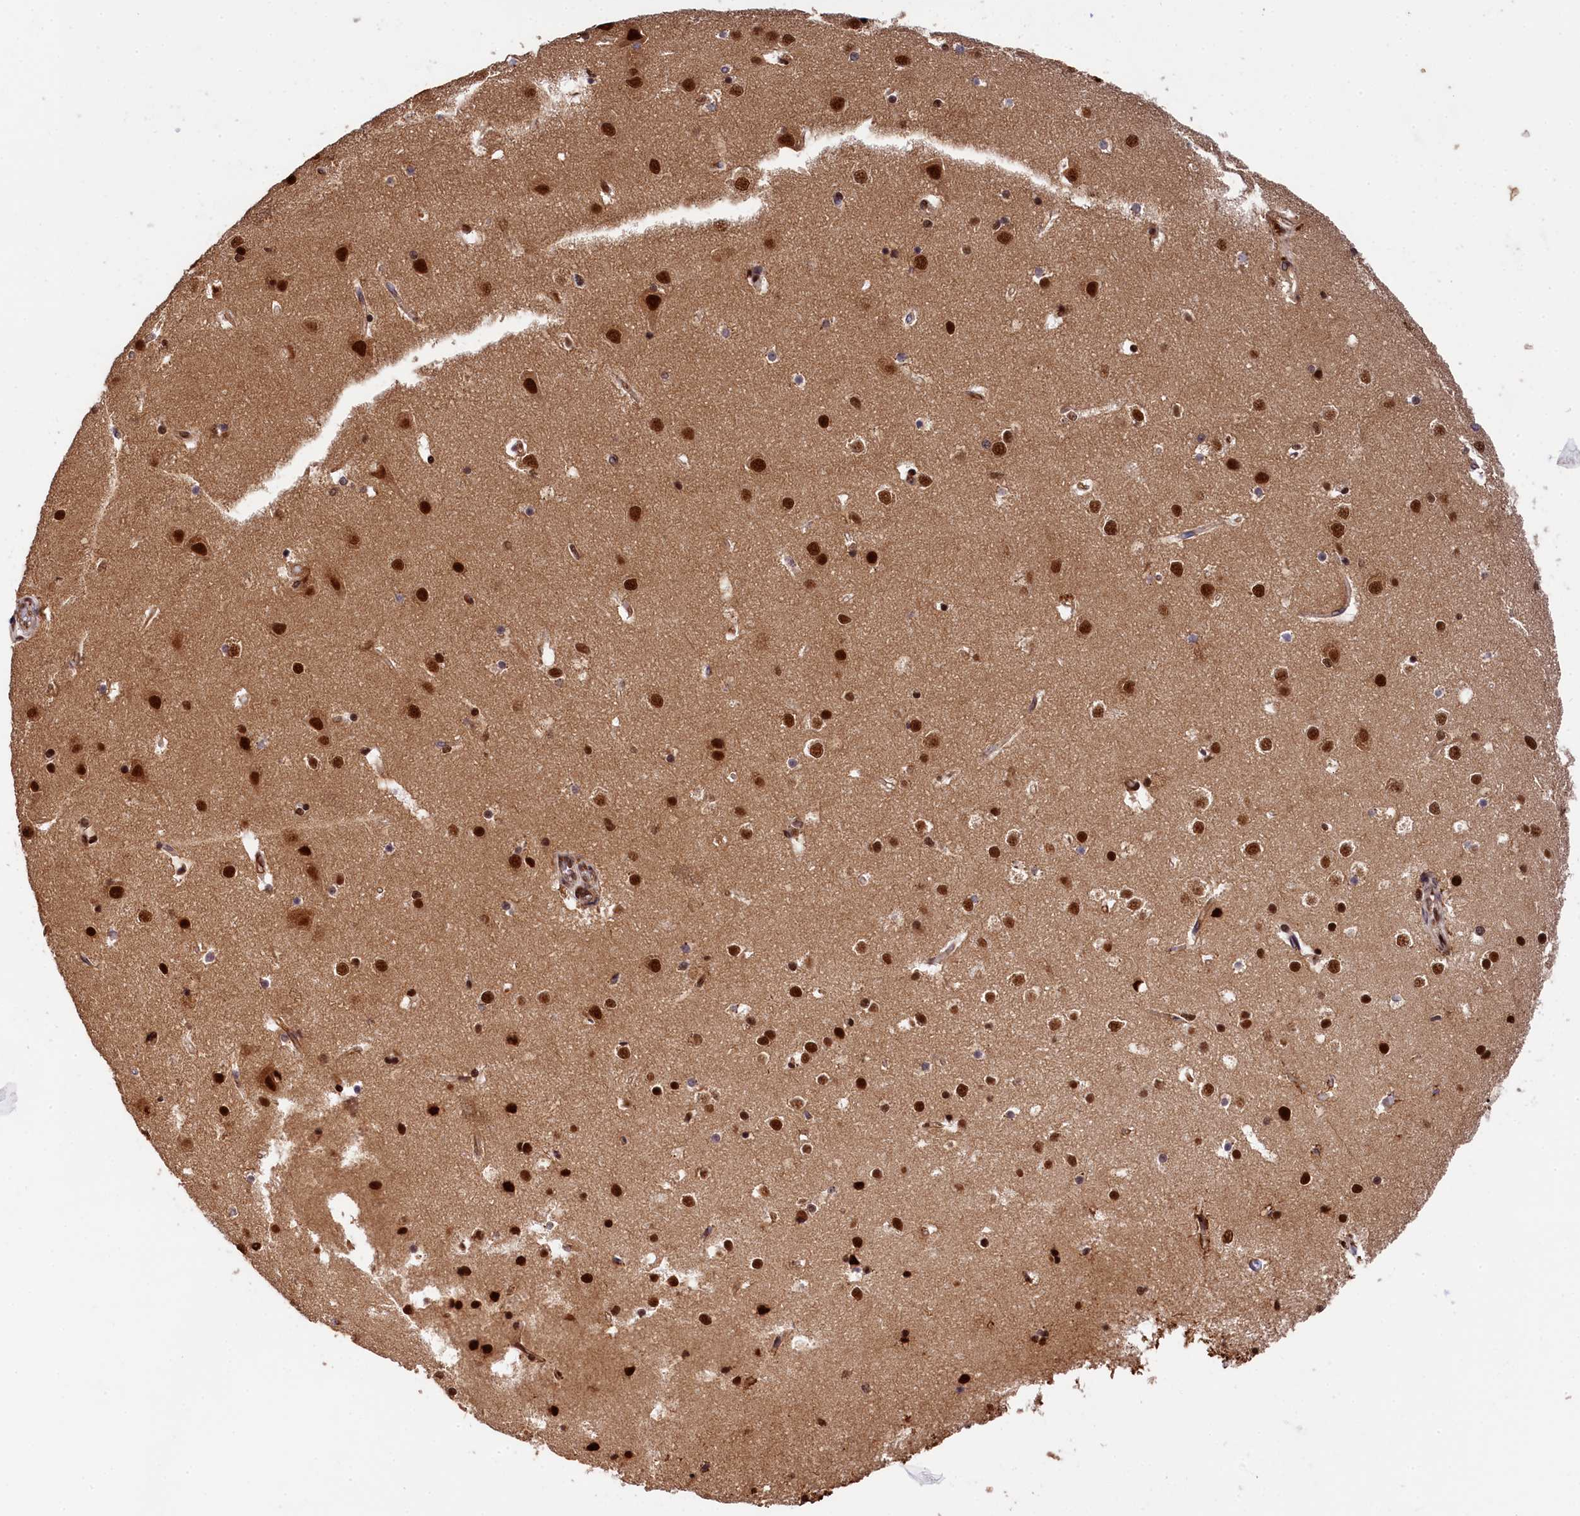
{"staining": {"intensity": "moderate", "quantity": ">75%", "location": "cytoplasmic/membranous,nuclear"}, "tissue": "cerebral cortex", "cell_type": "Endothelial cells", "image_type": "normal", "snomed": [{"axis": "morphology", "description": "Normal tissue, NOS"}, {"axis": "topography", "description": "Cerebral cortex"}], "caption": "Protein expression analysis of unremarkable cerebral cortex demonstrates moderate cytoplasmic/membranous,nuclear staining in about >75% of endothelial cells. (Brightfield microscopy of DAB IHC at high magnification).", "gene": "ADIG", "patient": {"sex": "male", "age": 54}}